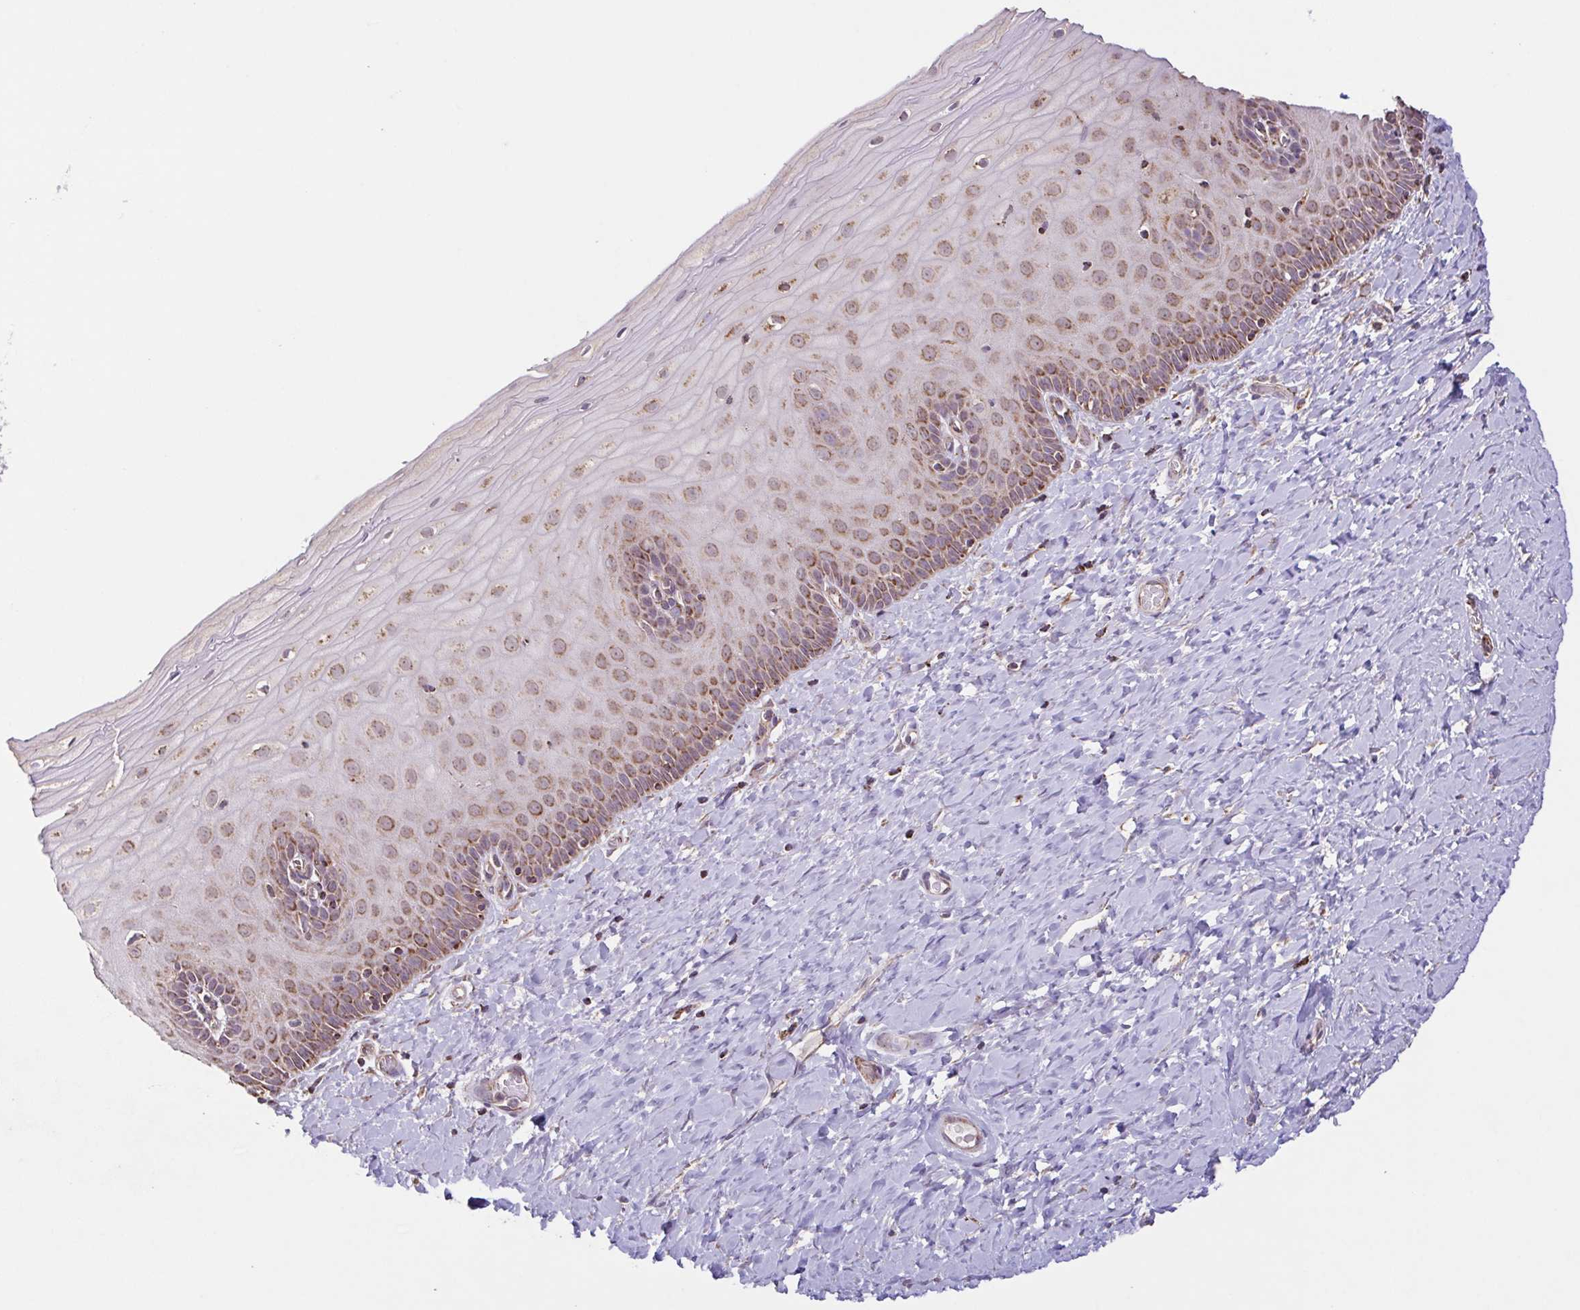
{"staining": {"intensity": "moderate", "quantity": "25%-75%", "location": "cytoplasmic/membranous"}, "tissue": "cervix", "cell_type": "Glandular cells", "image_type": "normal", "snomed": [{"axis": "morphology", "description": "Normal tissue, NOS"}, {"axis": "topography", "description": "Cervix"}], "caption": "DAB (3,3'-diaminobenzidine) immunohistochemical staining of unremarkable cervix demonstrates moderate cytoplasmic/membranous protein staining in about 25%-75% of glandular cells. (DAB IHC, brown staining for protein, blue staining for nuclei).", "gene": "DIP2B", "patient": {"sex": "female", "age": 37}}